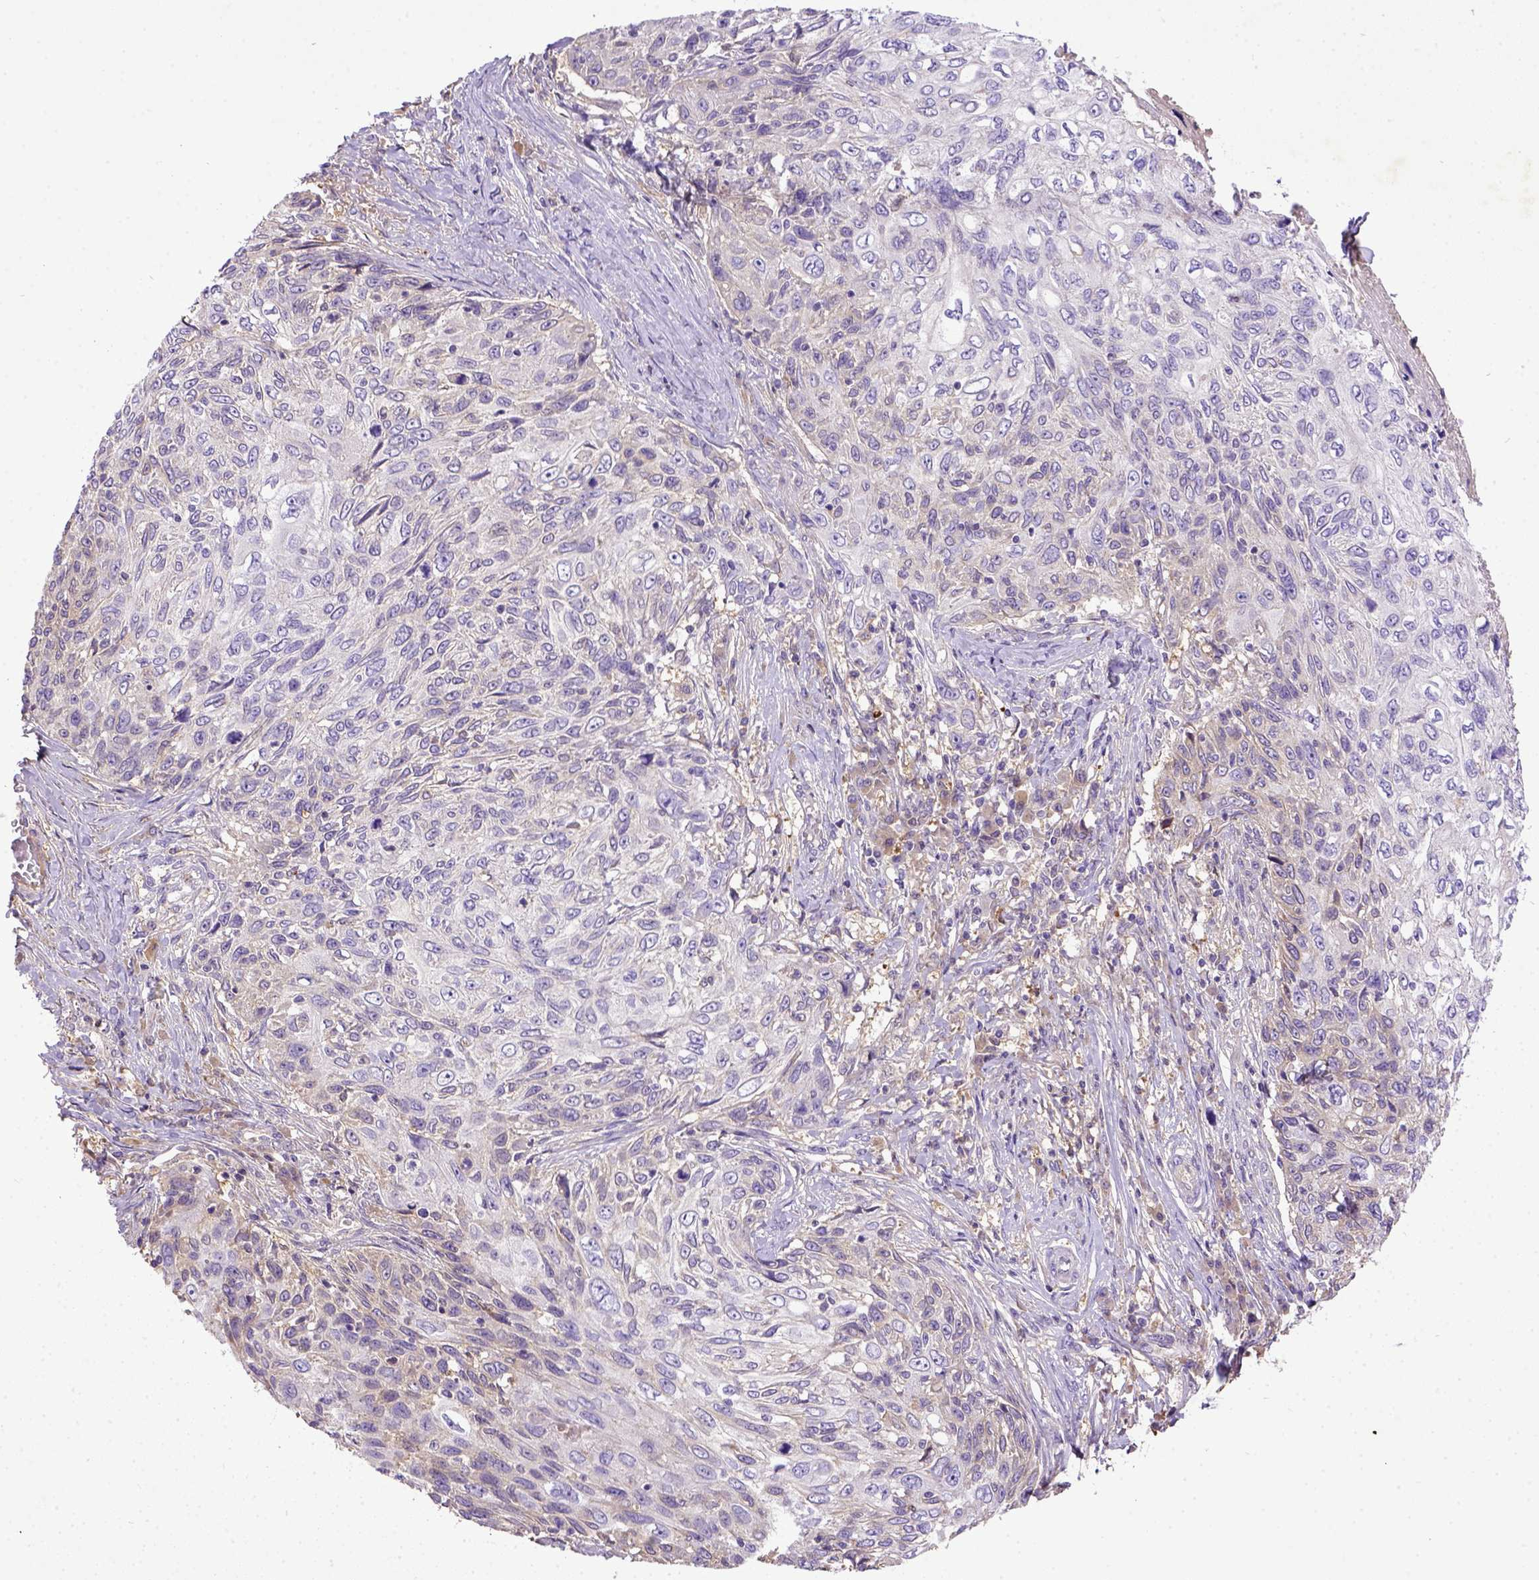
{"staining": {"intensity": "weak", "quantity": "<25%", "location": "cytoplasmic/membranous"}, "tissue": "skin cancer", "cell_type": "Tumor cells", "image_type": "cancer", "snomed": [{"axis": "morphology", "description": "Squamous cell carcinoma, NOS"}, {"axis": "topography", "description": "Skin"}], "caption": "Skin cancer (squamous cell carcinoma) stained for a protein using IHC displays no staining tumor cells.", "gene": "DEPDC1B", "patient": {"sex": "male", "age": 92}}